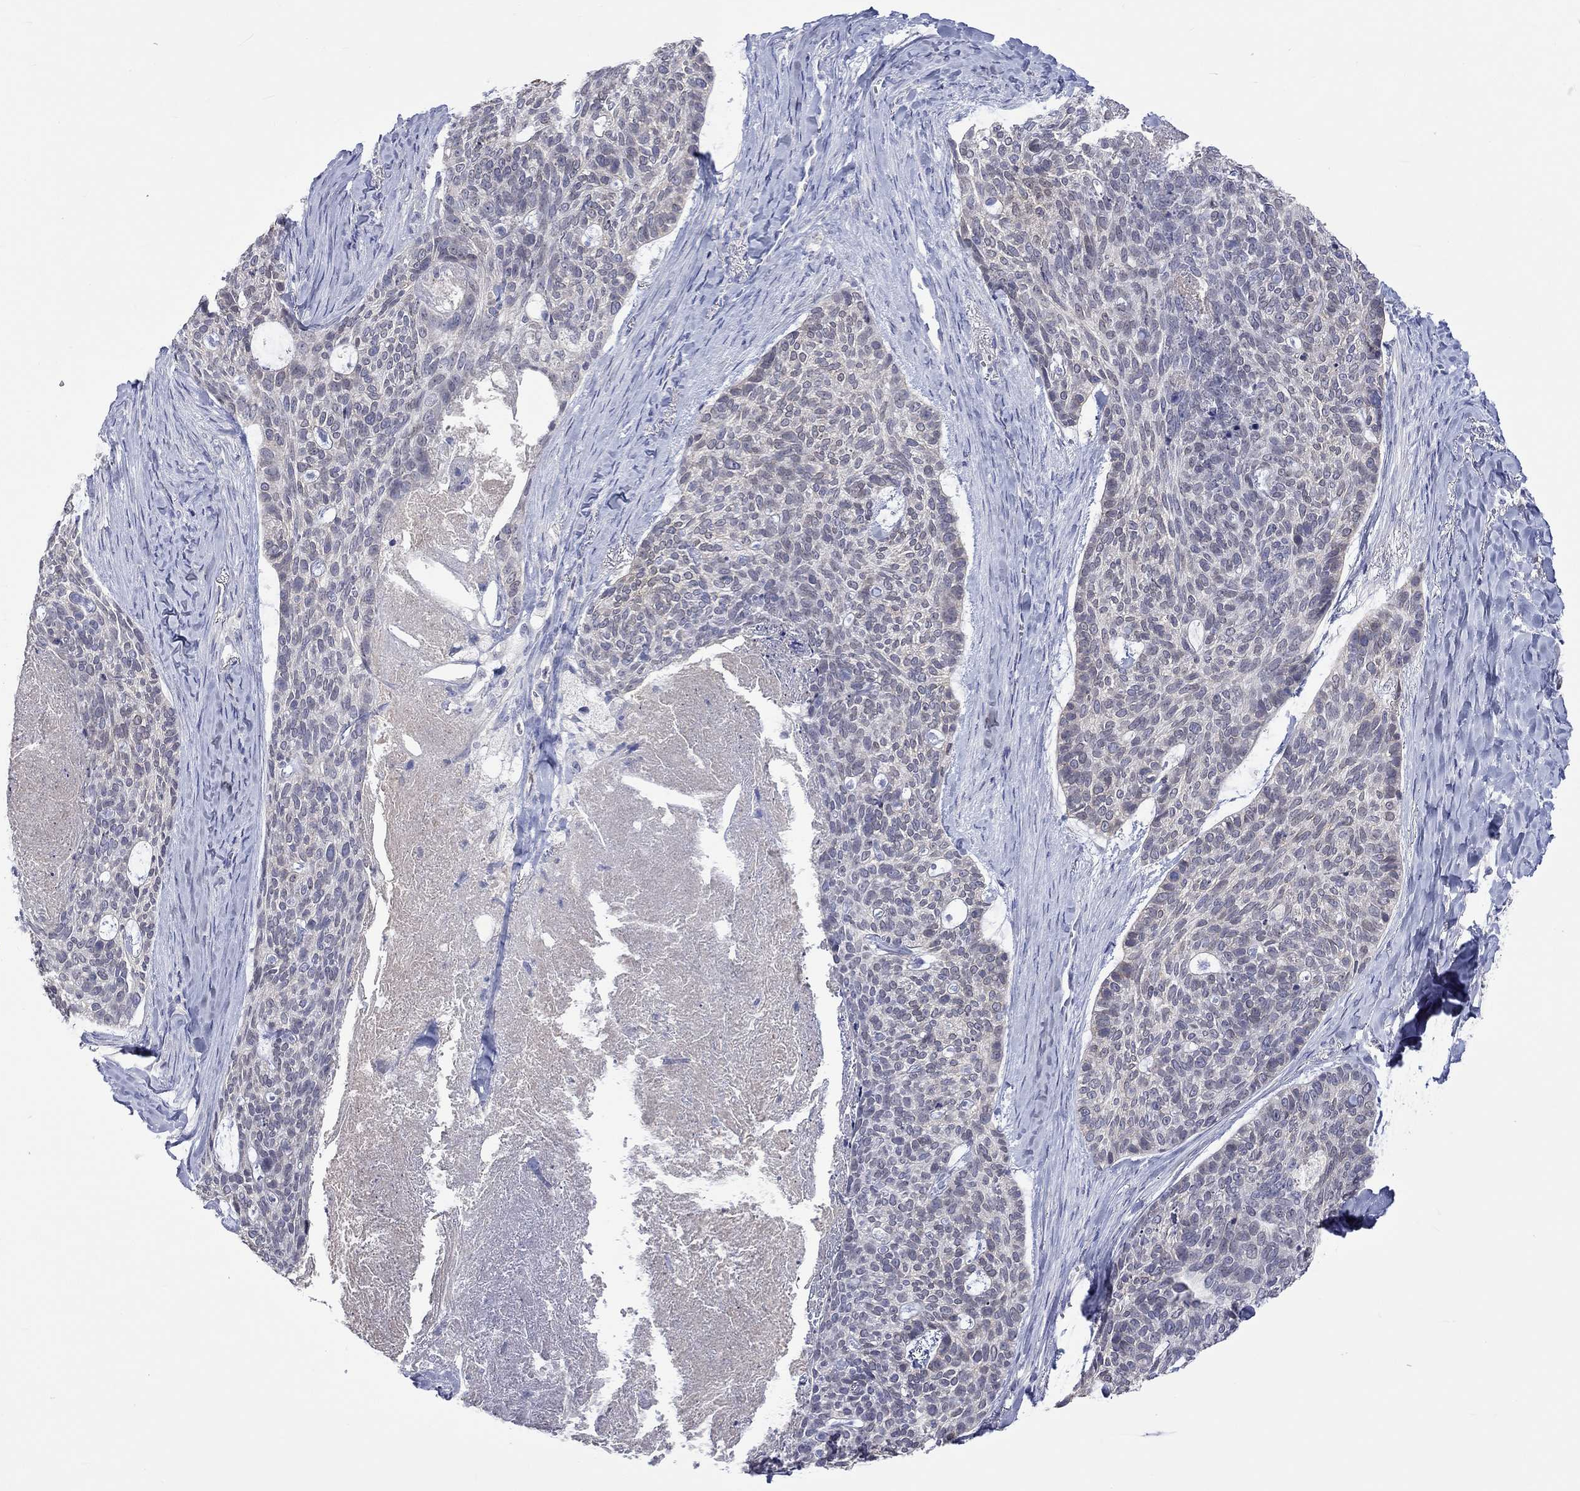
{"staining": {"intensity": "negative", "quantity": "none", "location": "none"}, "tissue": "skin cancer", "cell_type": "Tumor cells", "image_type": "cancer", "snomed": [{"axis": "morphology", "description": "Basal cell carcinoma"}, {"axis": "topography", "description": "Skin"}], "caption": "There is no significant positivity in tumor cells of skin cancer. (DAB (3,3'-diaminobenzidine) immunohistochemistry (IHC), high magnification).", "gene": "LRFN4", "patient": {"sex": "female", "age": 69}}